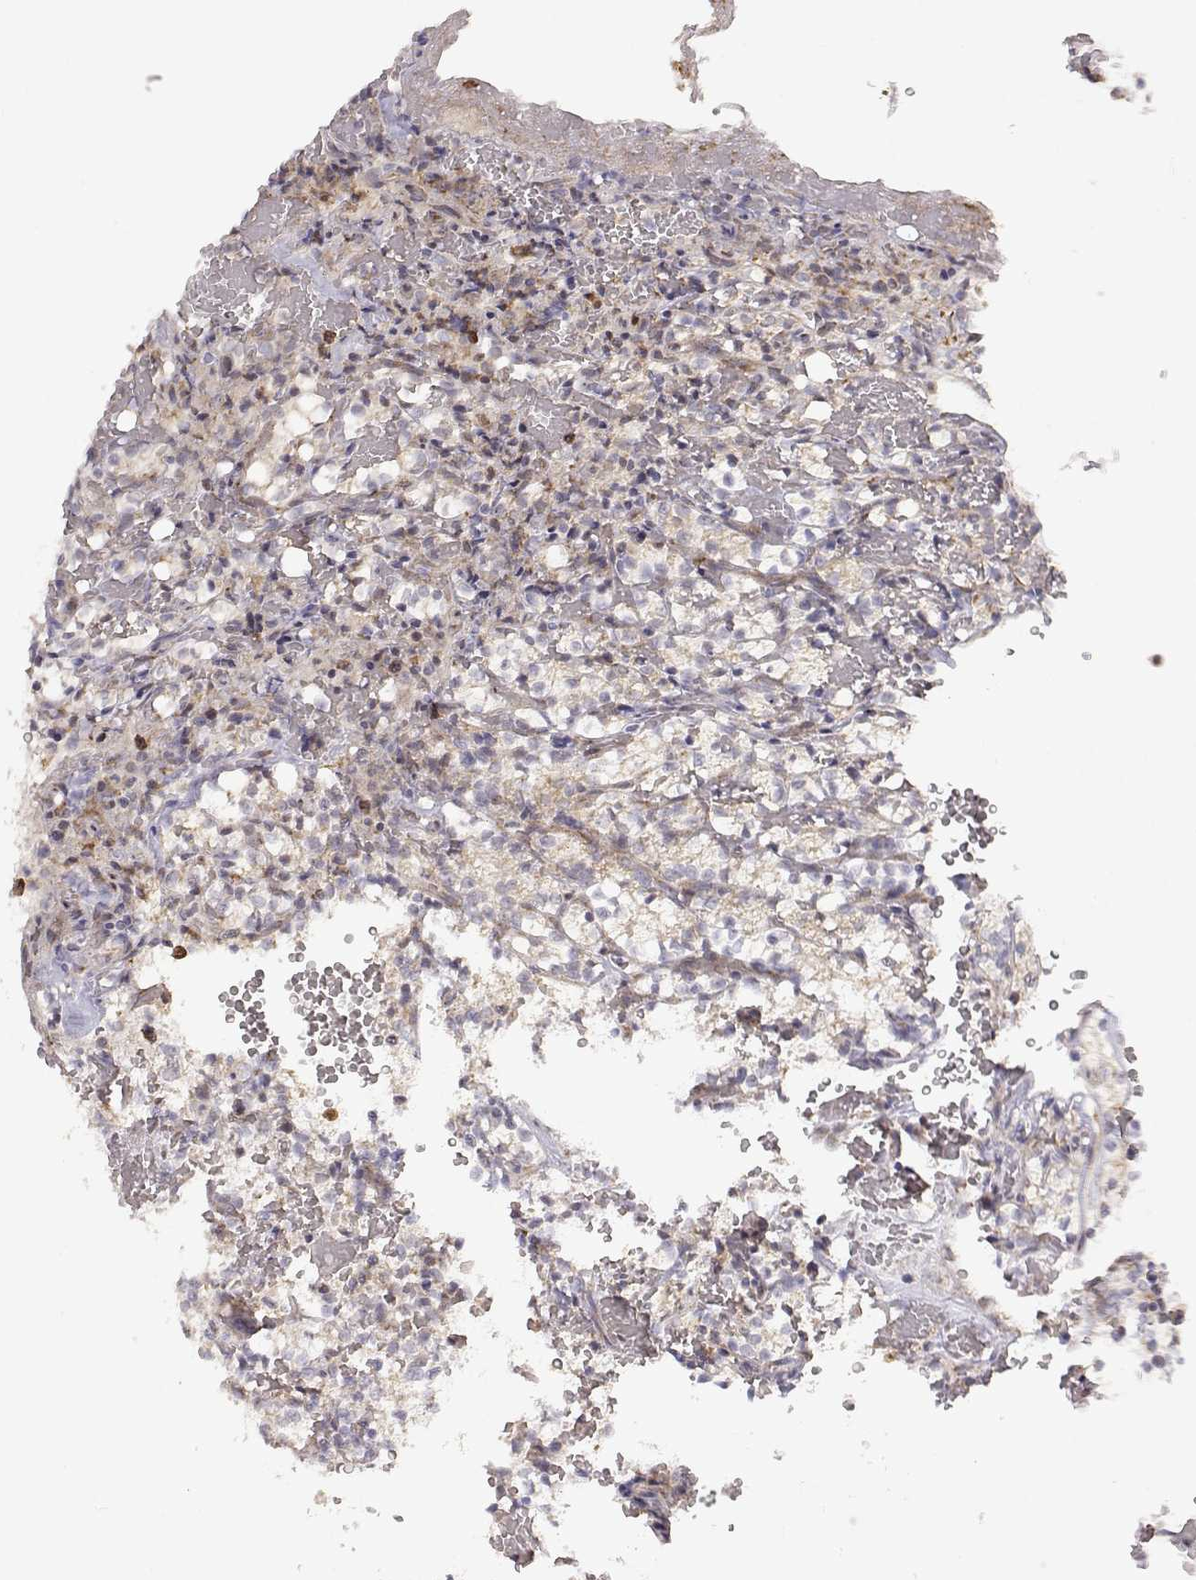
{"staining": {"intensity": "weak", "quantity": ">75%", "location": "cytoplasmic/membranous"}, "tissue": "renal cancer", "cell_type": "Tumor cells", "image_type": "cancer", "snomed": [{"axis": "morphology", "description": "Adenocarcinoma, NOS"}, {"axis": "topography", "description": "Kidney"}], "caption": "Human renal cancer stained for a protein (brown) exhibits weak cytoplasmic/membranous positive expression in about >75% of tumor cells.", "gene": "EXOG", "patient": {"sex": "female", "age": 69}}